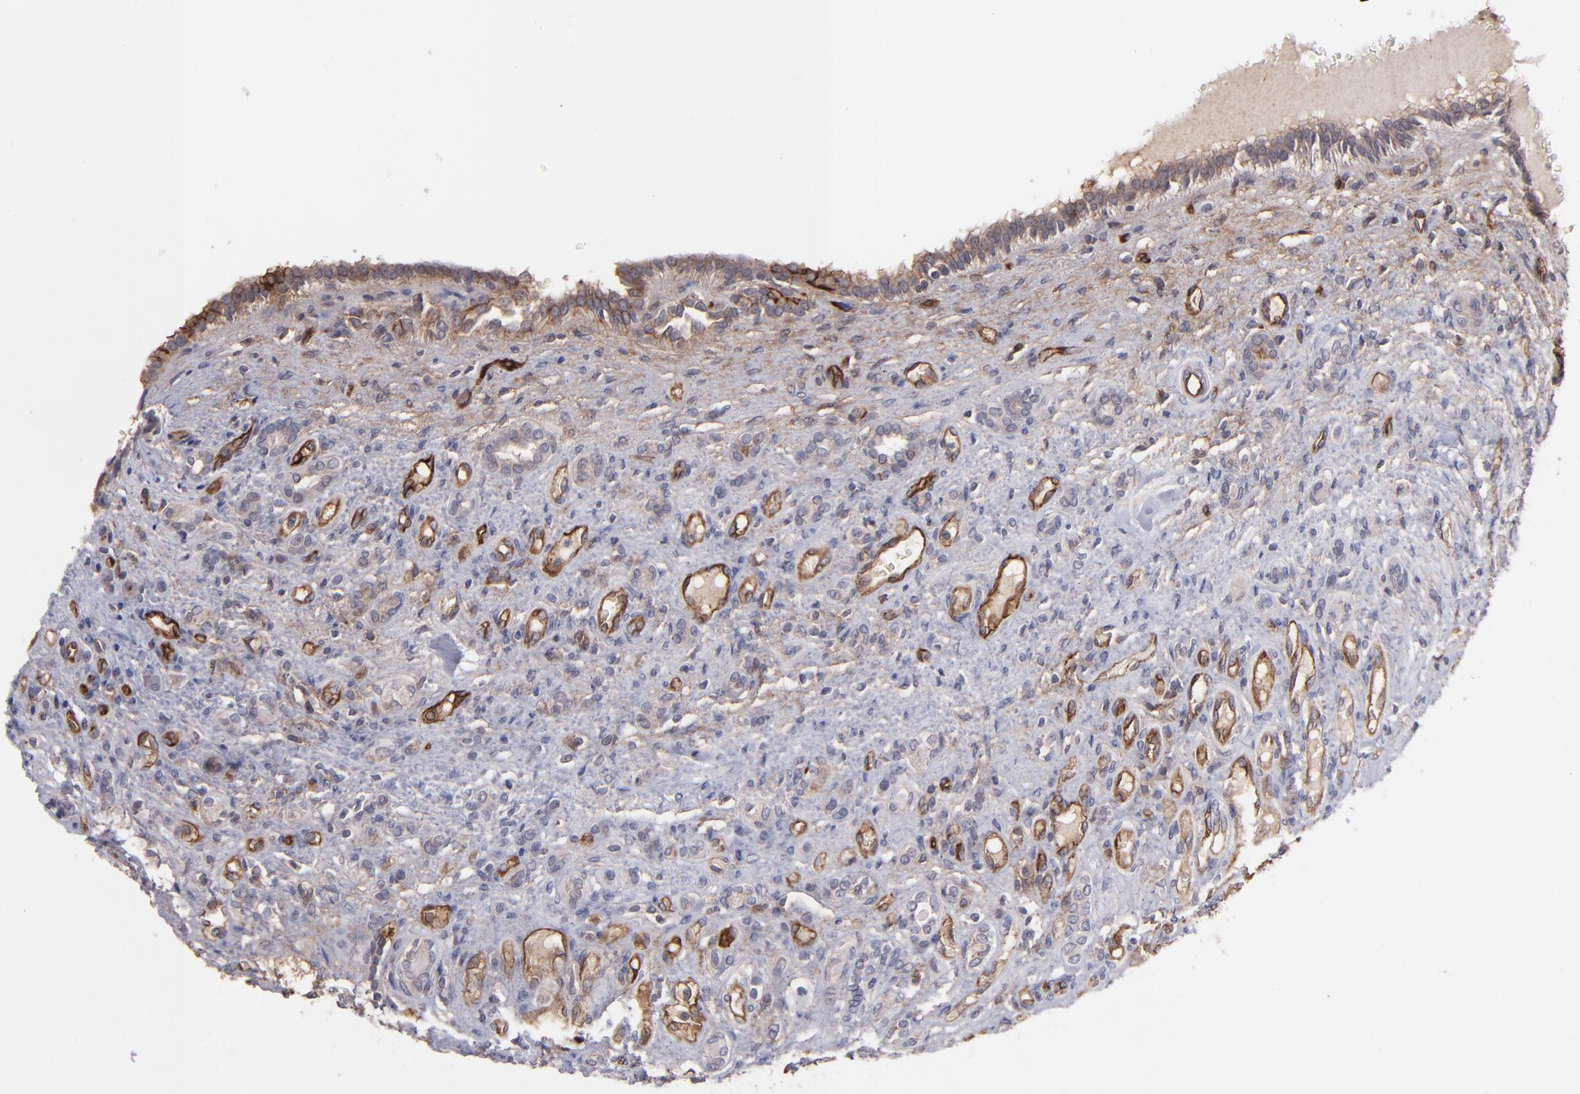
{"staining": {"intensity": "moderate", "quantity": "25%-75%", "location": "cytoplasmic/membranous"}, "tissue": "renal cancer", "cell_type": "Tumor cells", "image_type": "cancer", "snomed": [{"axis": "morphology", "description": "Inflammation, NOS"}, {"axis": "morphology", "description": "Adenocarcinoma, NOS"}, {"axis": "topography", "description": "Kidney"}], "caption": "This histopathology image reveals immunohistochemistry (IHC) staining of human renal cancer (adenocarcinoma), with medium moderate cytoplasmic/membranous expression in approximately 25%-75% of tumor cells.", "gene": "ICAM1", "patient": {"sex": "male", "age": 68}}